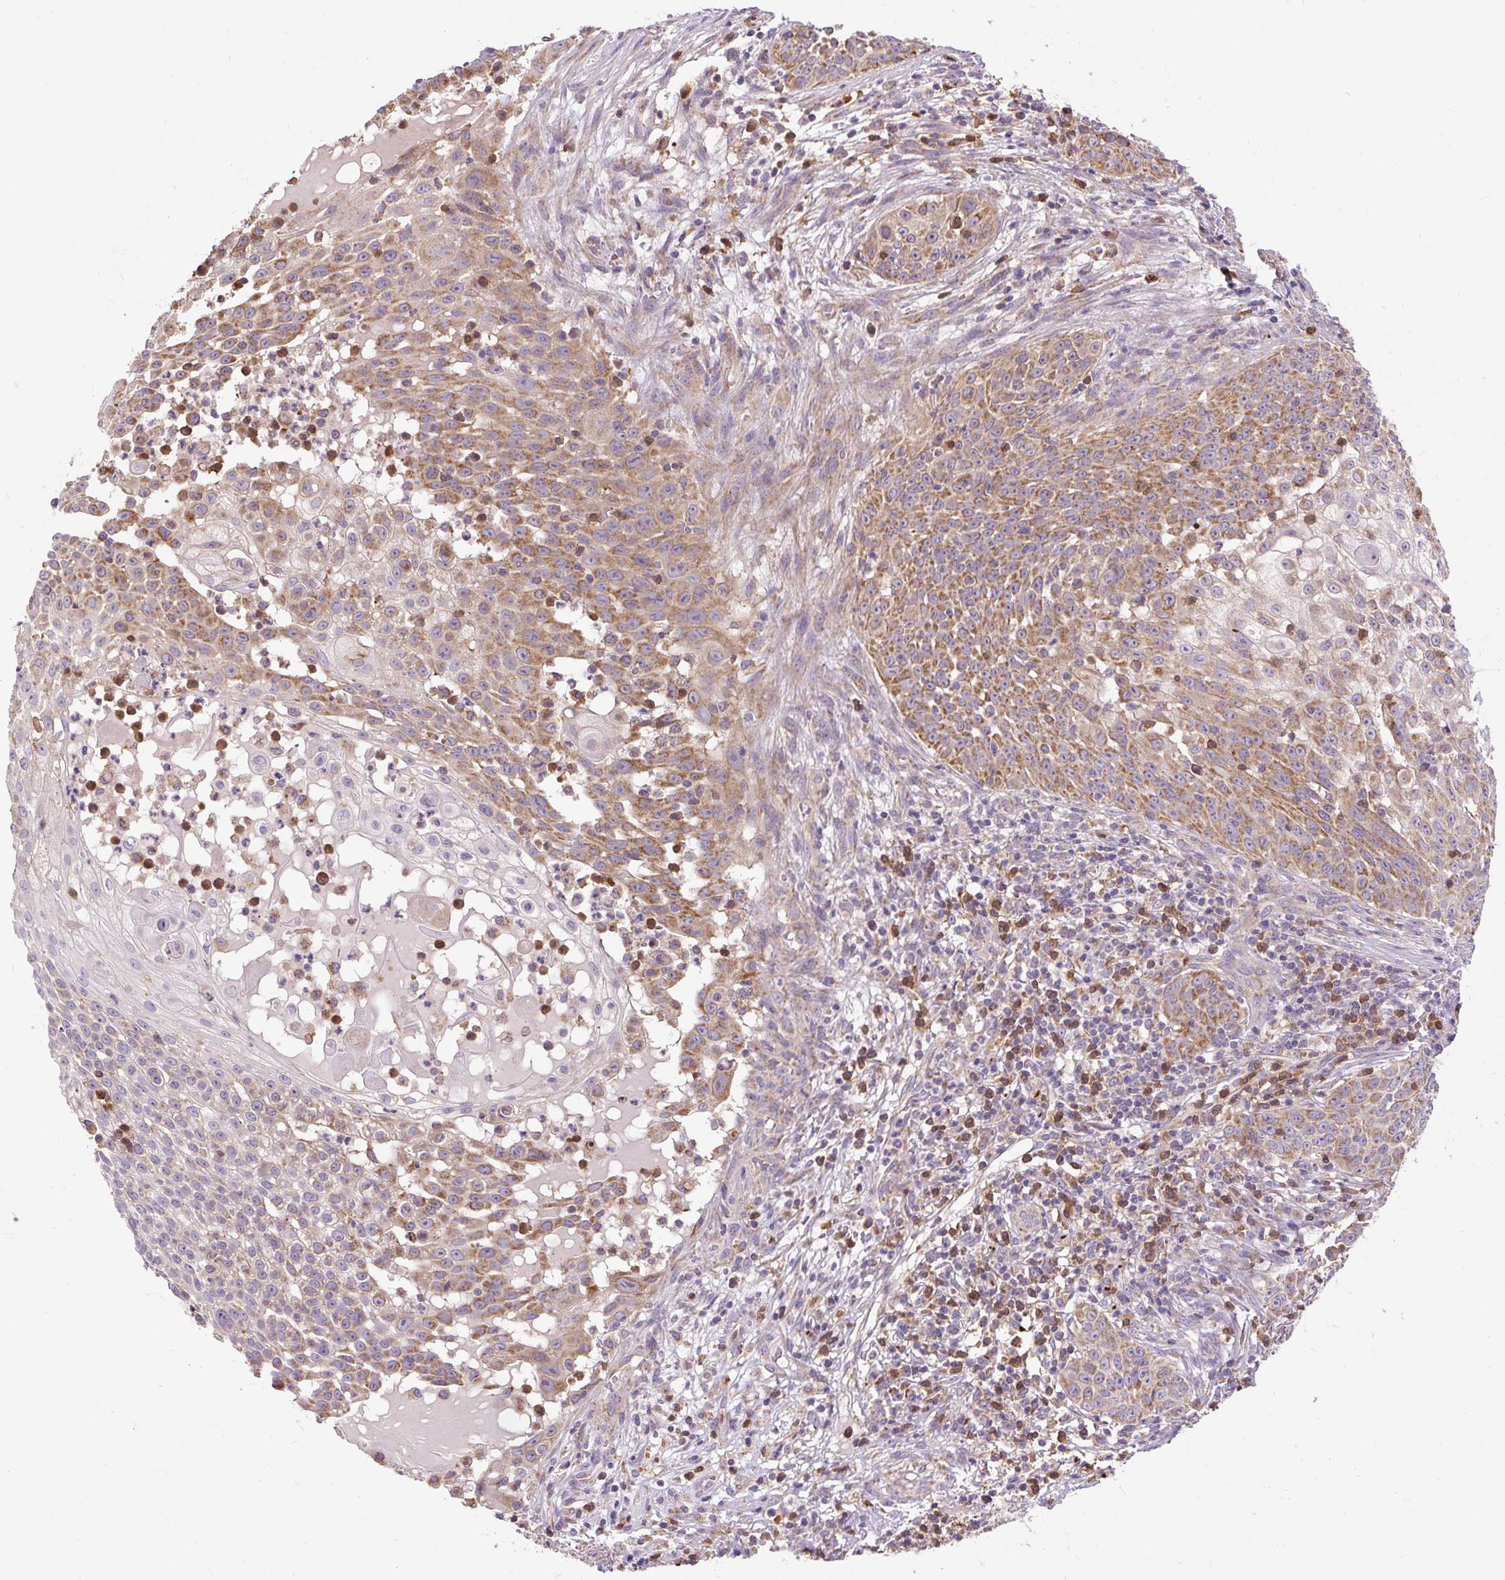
{"staining": {"intensity": "moderate", "quantity": ">75%", "location": "cytoplasmic/membranous"}, "tissue": "skin cancer", "cell_type": "Tumor cells", "image_type": "cancer", "snomed": [{"axis": "morphology", "description": "Squamous cell carcinoma, NOS"}, {"axis": "topography", "description": "Skin"}], "caption": "The micrograph exhibits a brown stain indicating the presence of a protein in the cytoplasmic/membranous of tumor cells in skin cancer (squamous cell carcinoma).", "gene": "TM2D3", "patient": {"sex": "male", "age": 24}}